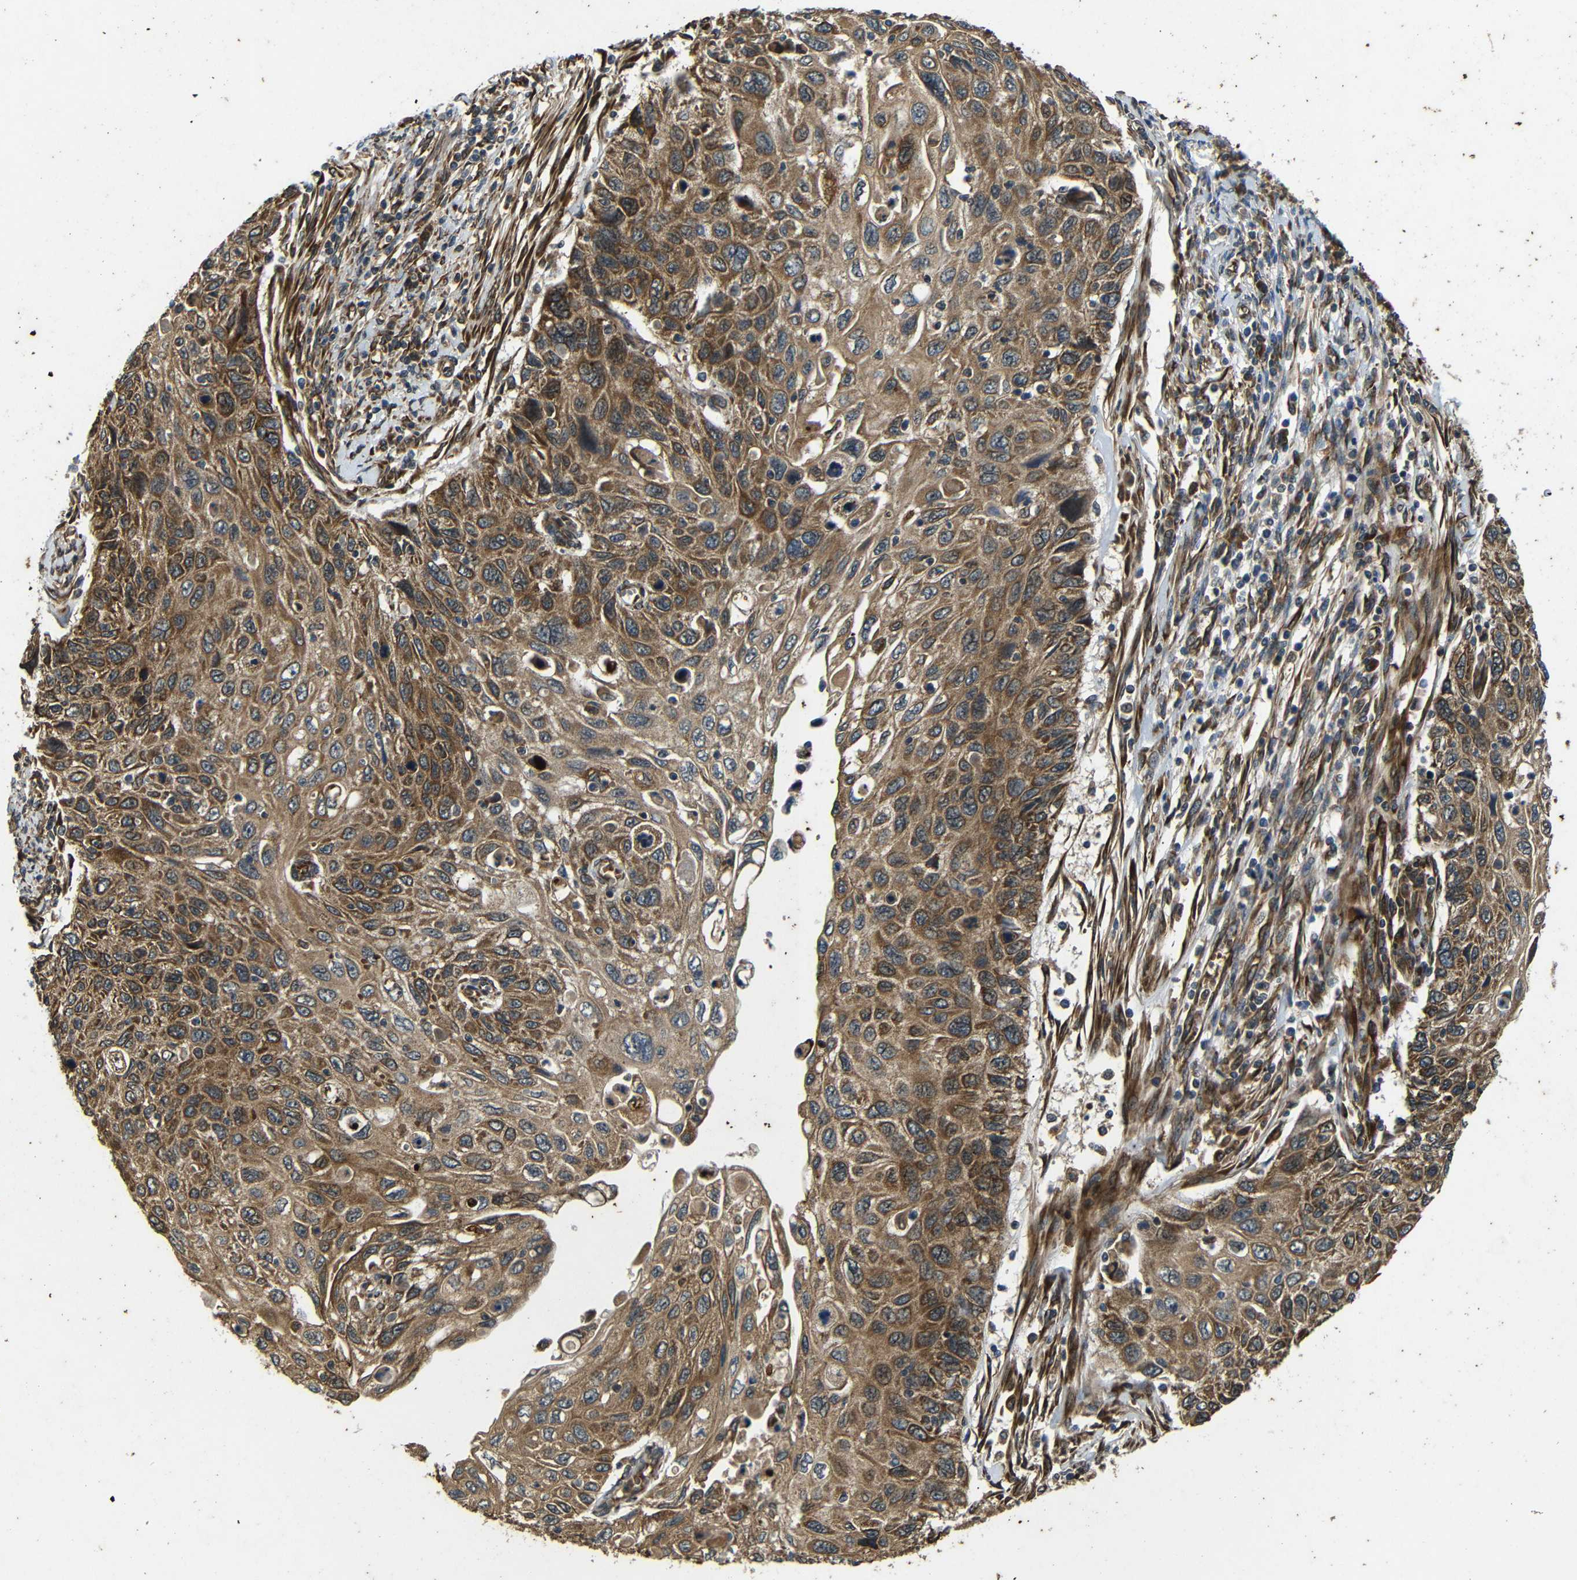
{"staining": {"intensity": "moderate", "quantity": ">75%", "location": "cytoplasmic/membranous"}, "tissue": "cervical cancer", "cell_type": "Tumor cells", "image_type": "cancer", "snomed": [{"axis": "morphology", "description": "Squamous cell carcinoma, NOS"}, {"axis": "topography", "description": "Cervix"}], "caption": "A high-resolution image shows immunohistochemistry (IHC) staining of cervical squamous cell carcinoma, which exhibits moderate cytoplasmic/membranous positivity in approximately >75% of tumor cells. Nuclei are stained in blue.", "gene": "TRPC1", "patient": {"sex": "female", "age": 70}}